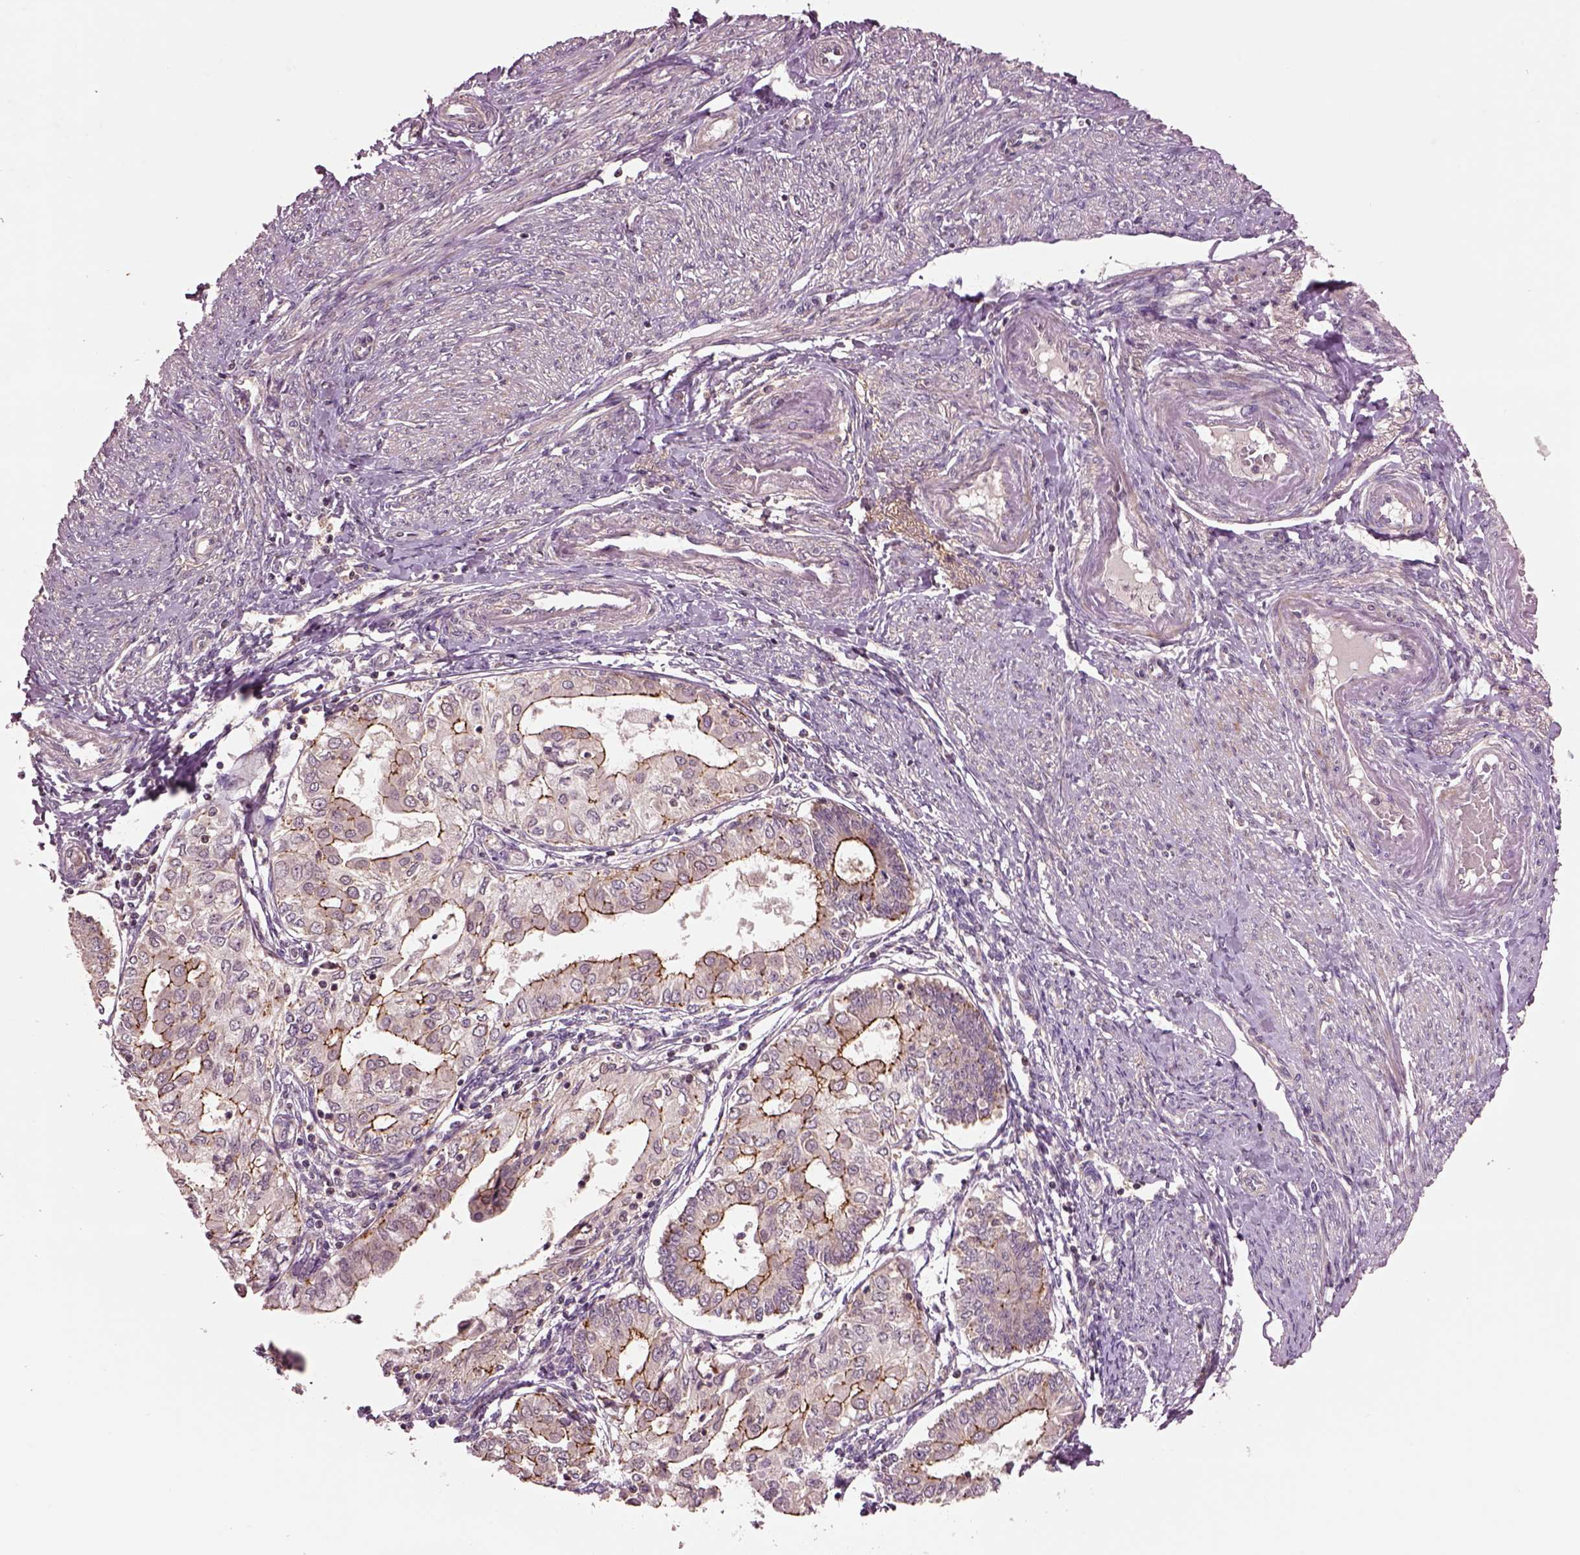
{"staining": {"intensity": "moderate", "quantity": "25%-75%", "location": "cytoplasmic/membranous"}, "tissue": "endometrial cancer", "cell_type": "Tumor cells", "image_type": "cancer", "snomed": [{"axis": "morphology", "description": "Adenocarcinoma, NOS"}, {"axis": "topography", "description": "Endometrium"}], "caption": "Protein expression analysis of human endometrial cancer (adenocarcinoma) reveals moderate cytoplasmic/membranous staining in approximately 25%-75% of tumor cells.", "gene": "MTHFS", "patient": {"sex": "female", "age": 68}}